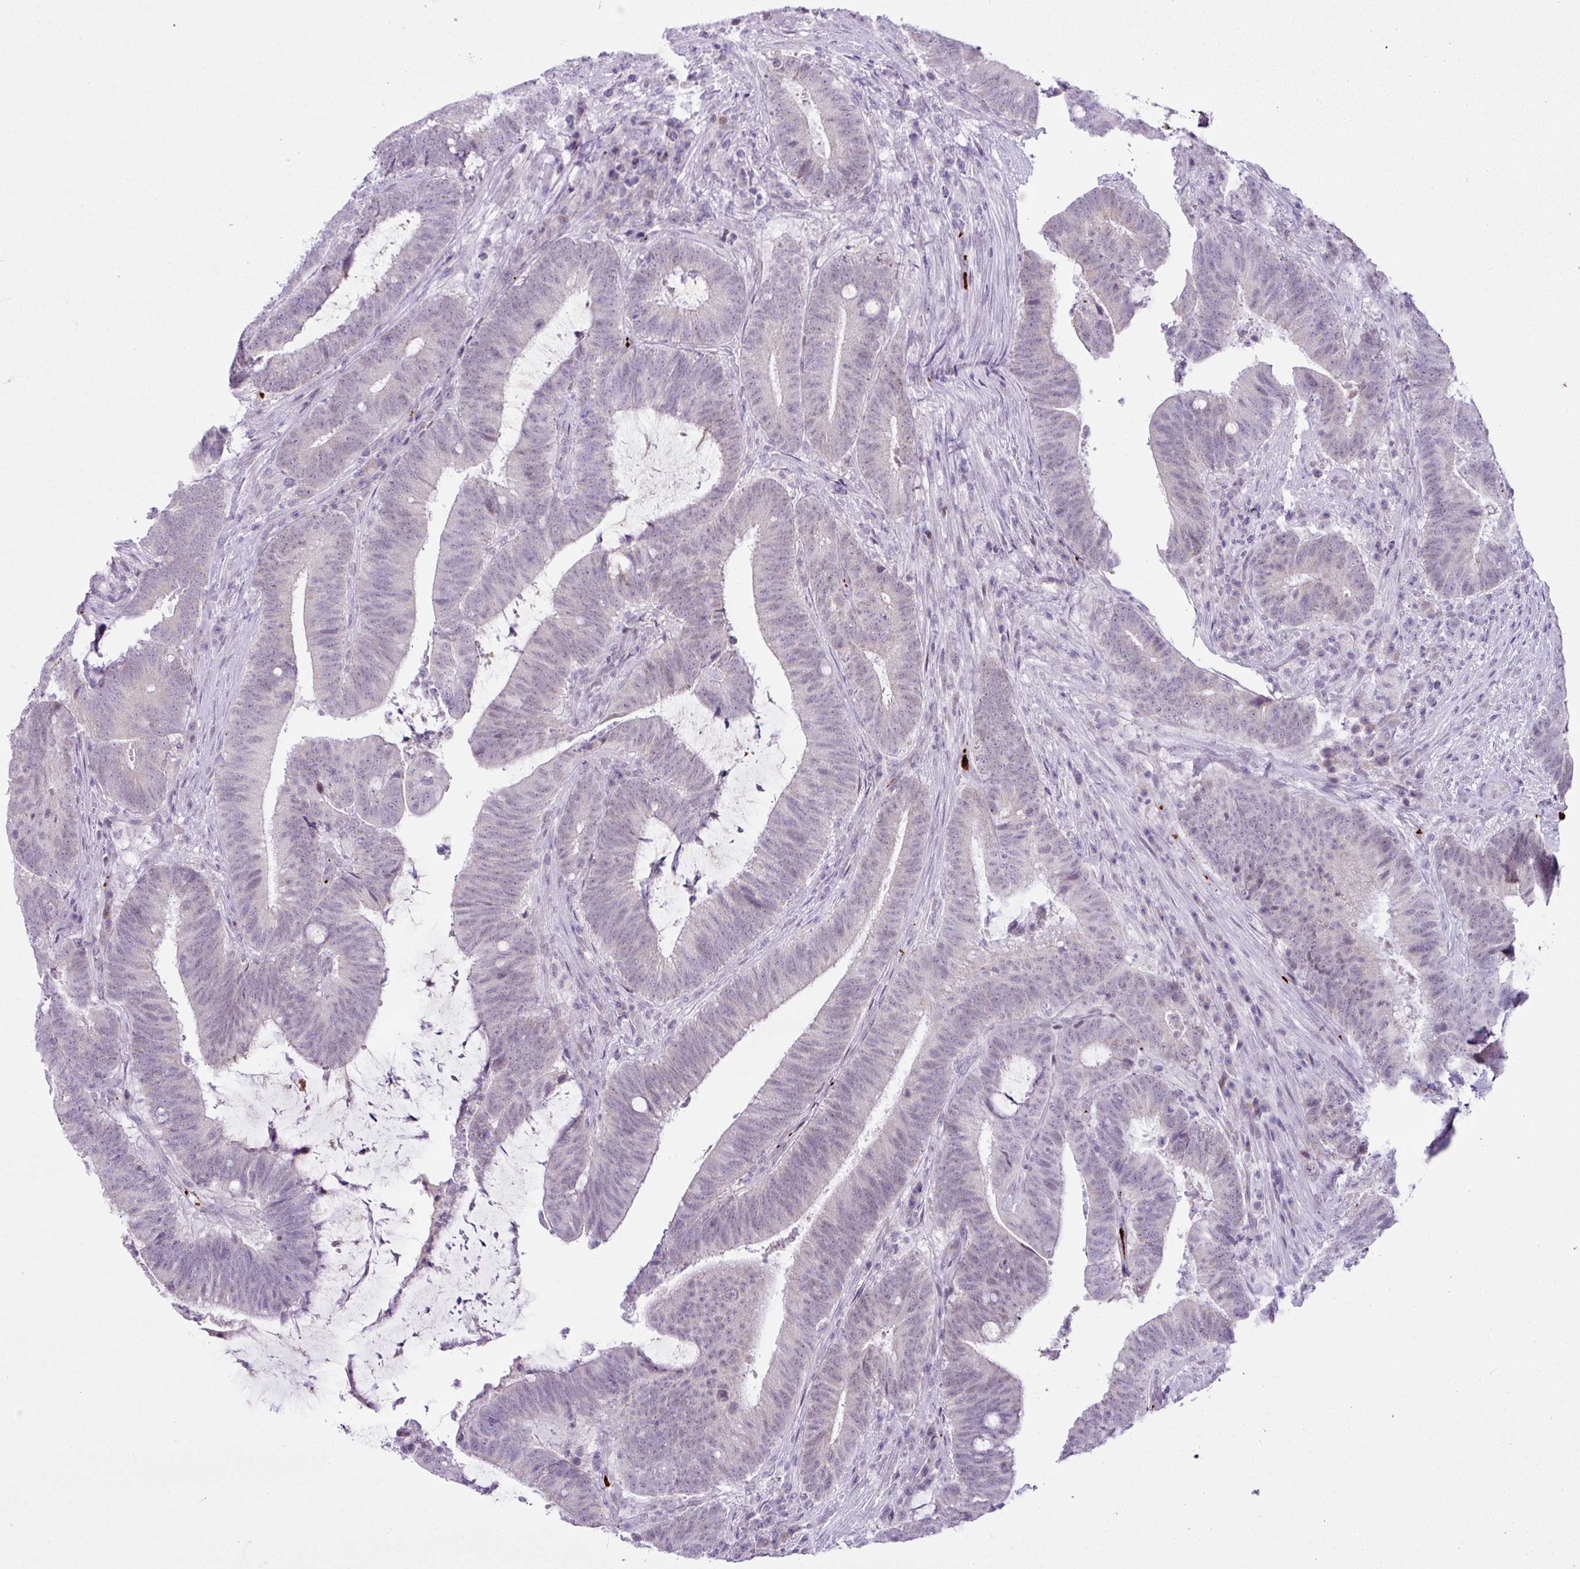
{"staining": {"intensity": "negative", "quantity": "none", "location": "none"}, "tissue": "colorectal cancer", "cell_type": "Tumor cells", "image_type": "cancer", "snomed": [{"axis": "morphology", "description": "Adenocarcinoma, NOS"}, {"axis": "topography", "description": "Colon"}], "caption": "IHC of colorectal adenocarcinoma exhibits no expression in tumor cells.", "gene": "CMTM5", "patient": {"sex": "female", "age": 43}}